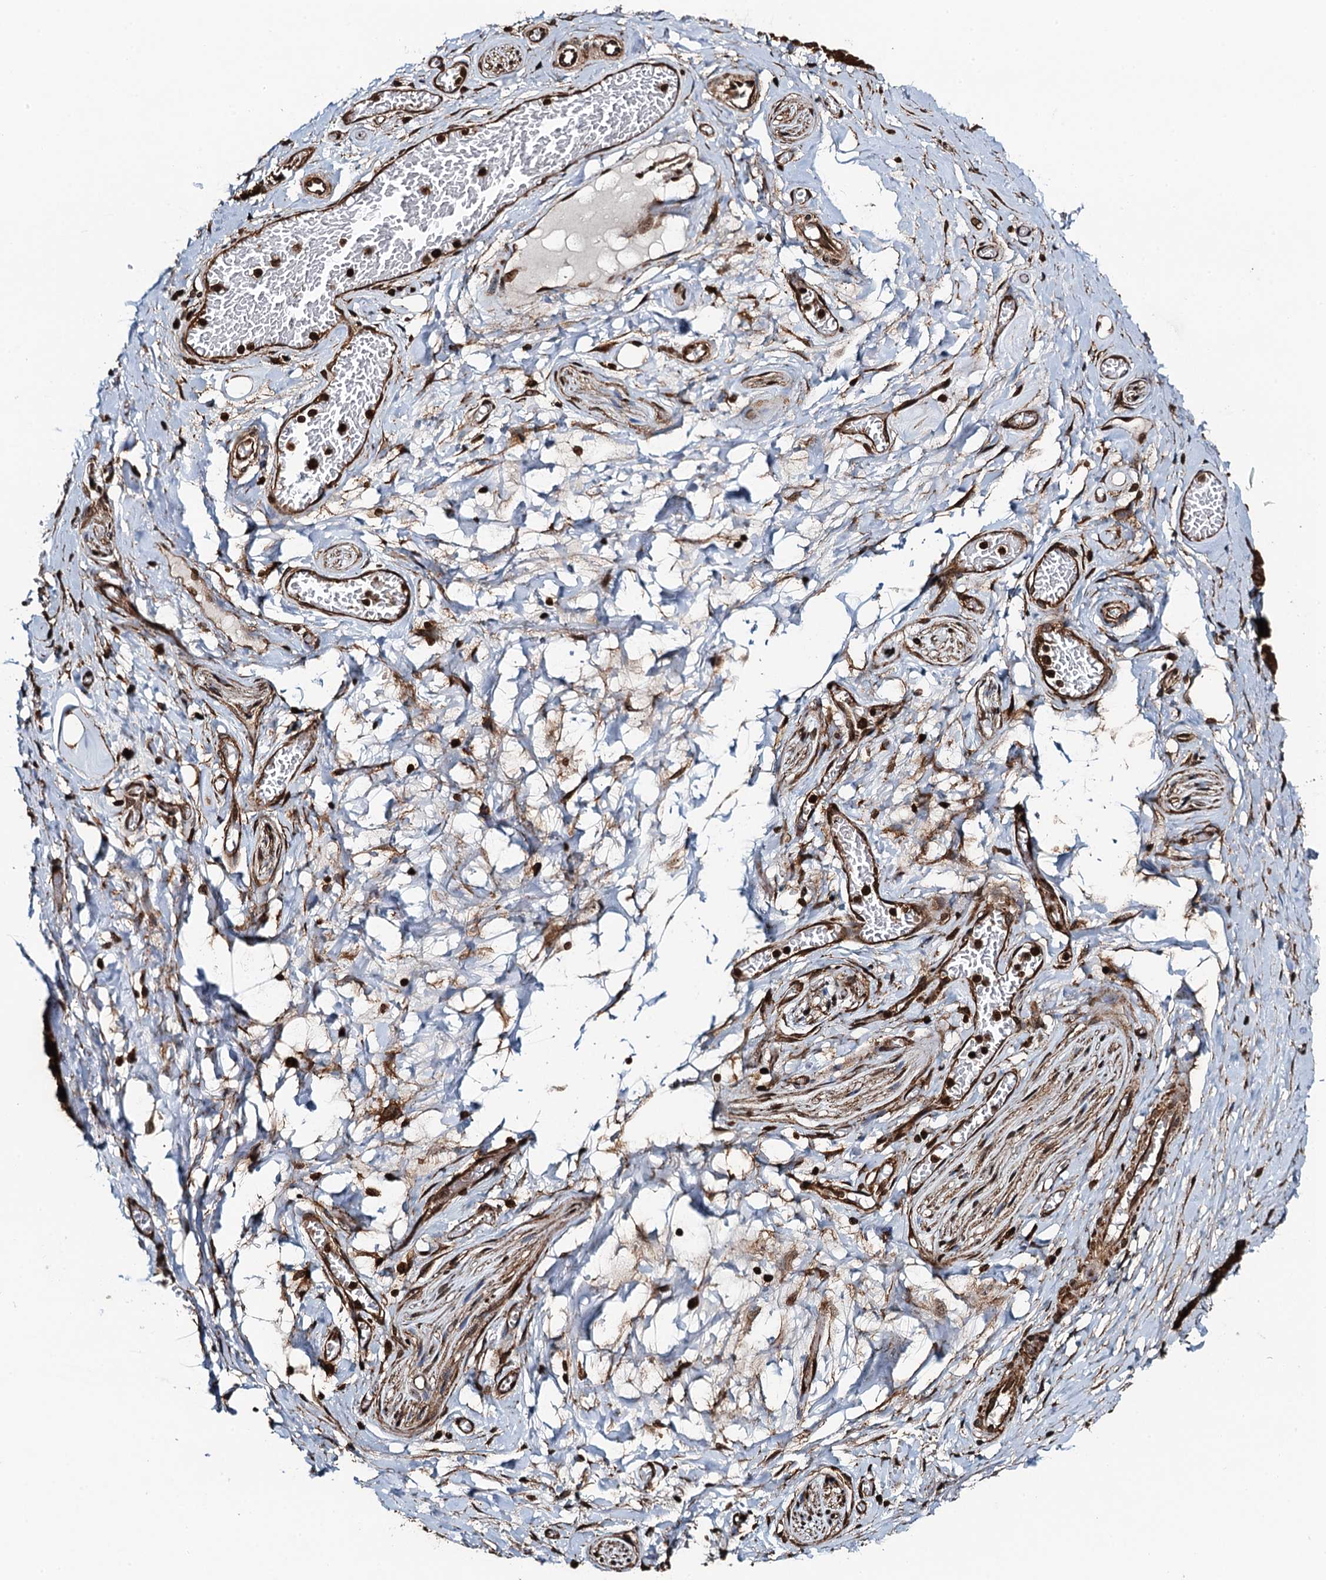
{"staining": {"intensity": "strong", "quantity": ">75%", "location": "cytoplasmic/membranous"}, "tissue": "adipose tissue", "cell_type": "Adipocytes", "image_type": "normal", "snomed": [{"axis": "morphology", "description": "Normal tissue, NOS"}, {"axis": "topography", "description": "Salivary gland"}, {"axis": "topography", "description": "Peripheral nerve tissue"}], "caption": "Unremarkable adipose tissue exhibits strong cytoplasmic/membranous positivity in approximately >75% of adipocytes, visualized by immunohistochemistry.", "gene": "WHAMM", "patient": {"sex": "male", "age": 62}}